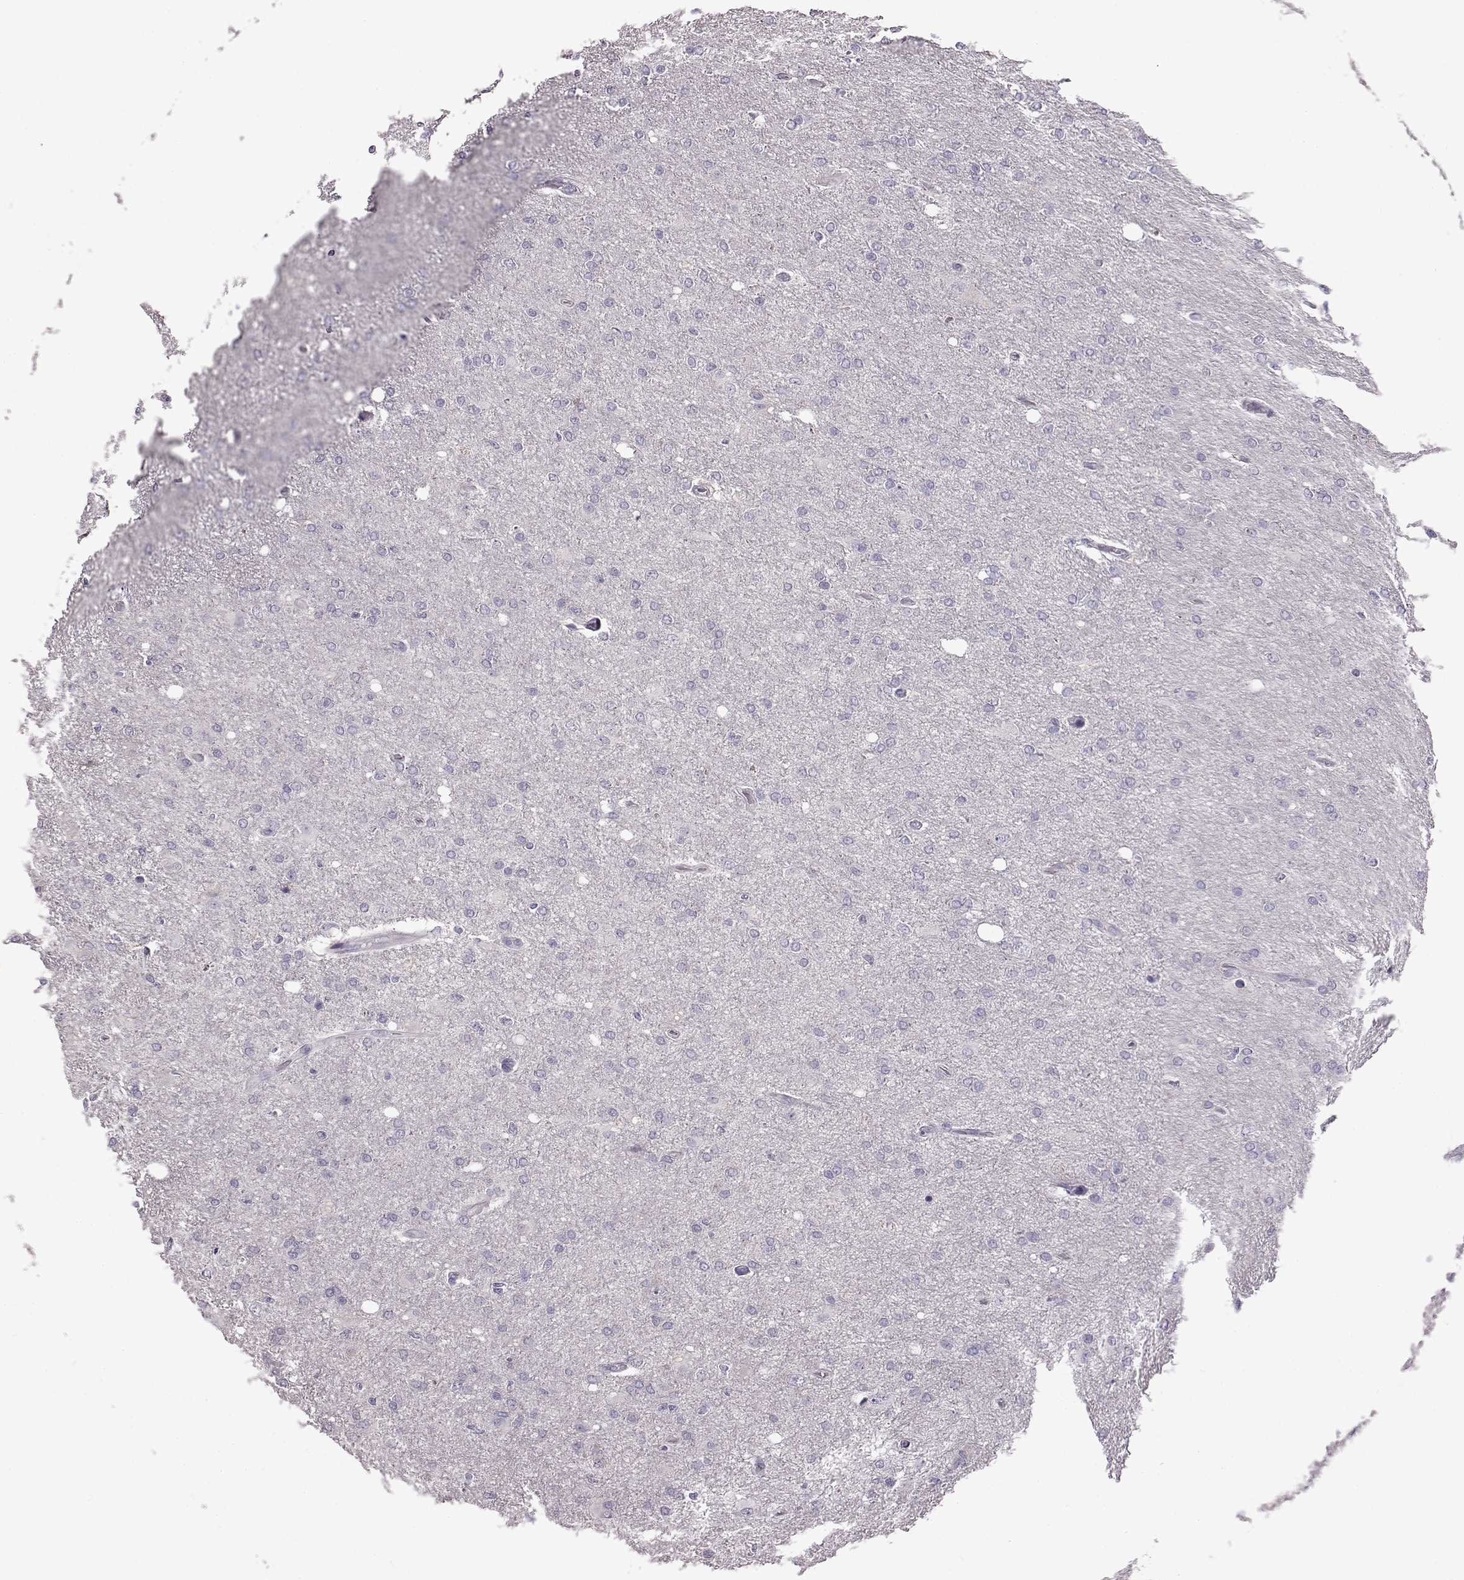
{"staining": {"intensity": "negative", "quantity": "none", "location": "none"}, "tissue": "glioma", "cell_type": "Tumor cells", "image_type": "cancer", "snomed": [{"axis": "morphology", "description": "Glioma, malignant, High grade"}, {"axis": "topography", "description": "Cerebral cortex"}], "caption": "The immunohistochemistry (IHC) micrograph has no significant positivity in tumor cells of malignant high-grade glioma tissue. (DAB (3,3'-diaminobenzidine) immunohistochemistry (IHC) with hematoxylin counter stain).", "gene": "ADGRG2", "patient": {"sex": "male", "age": 70}}